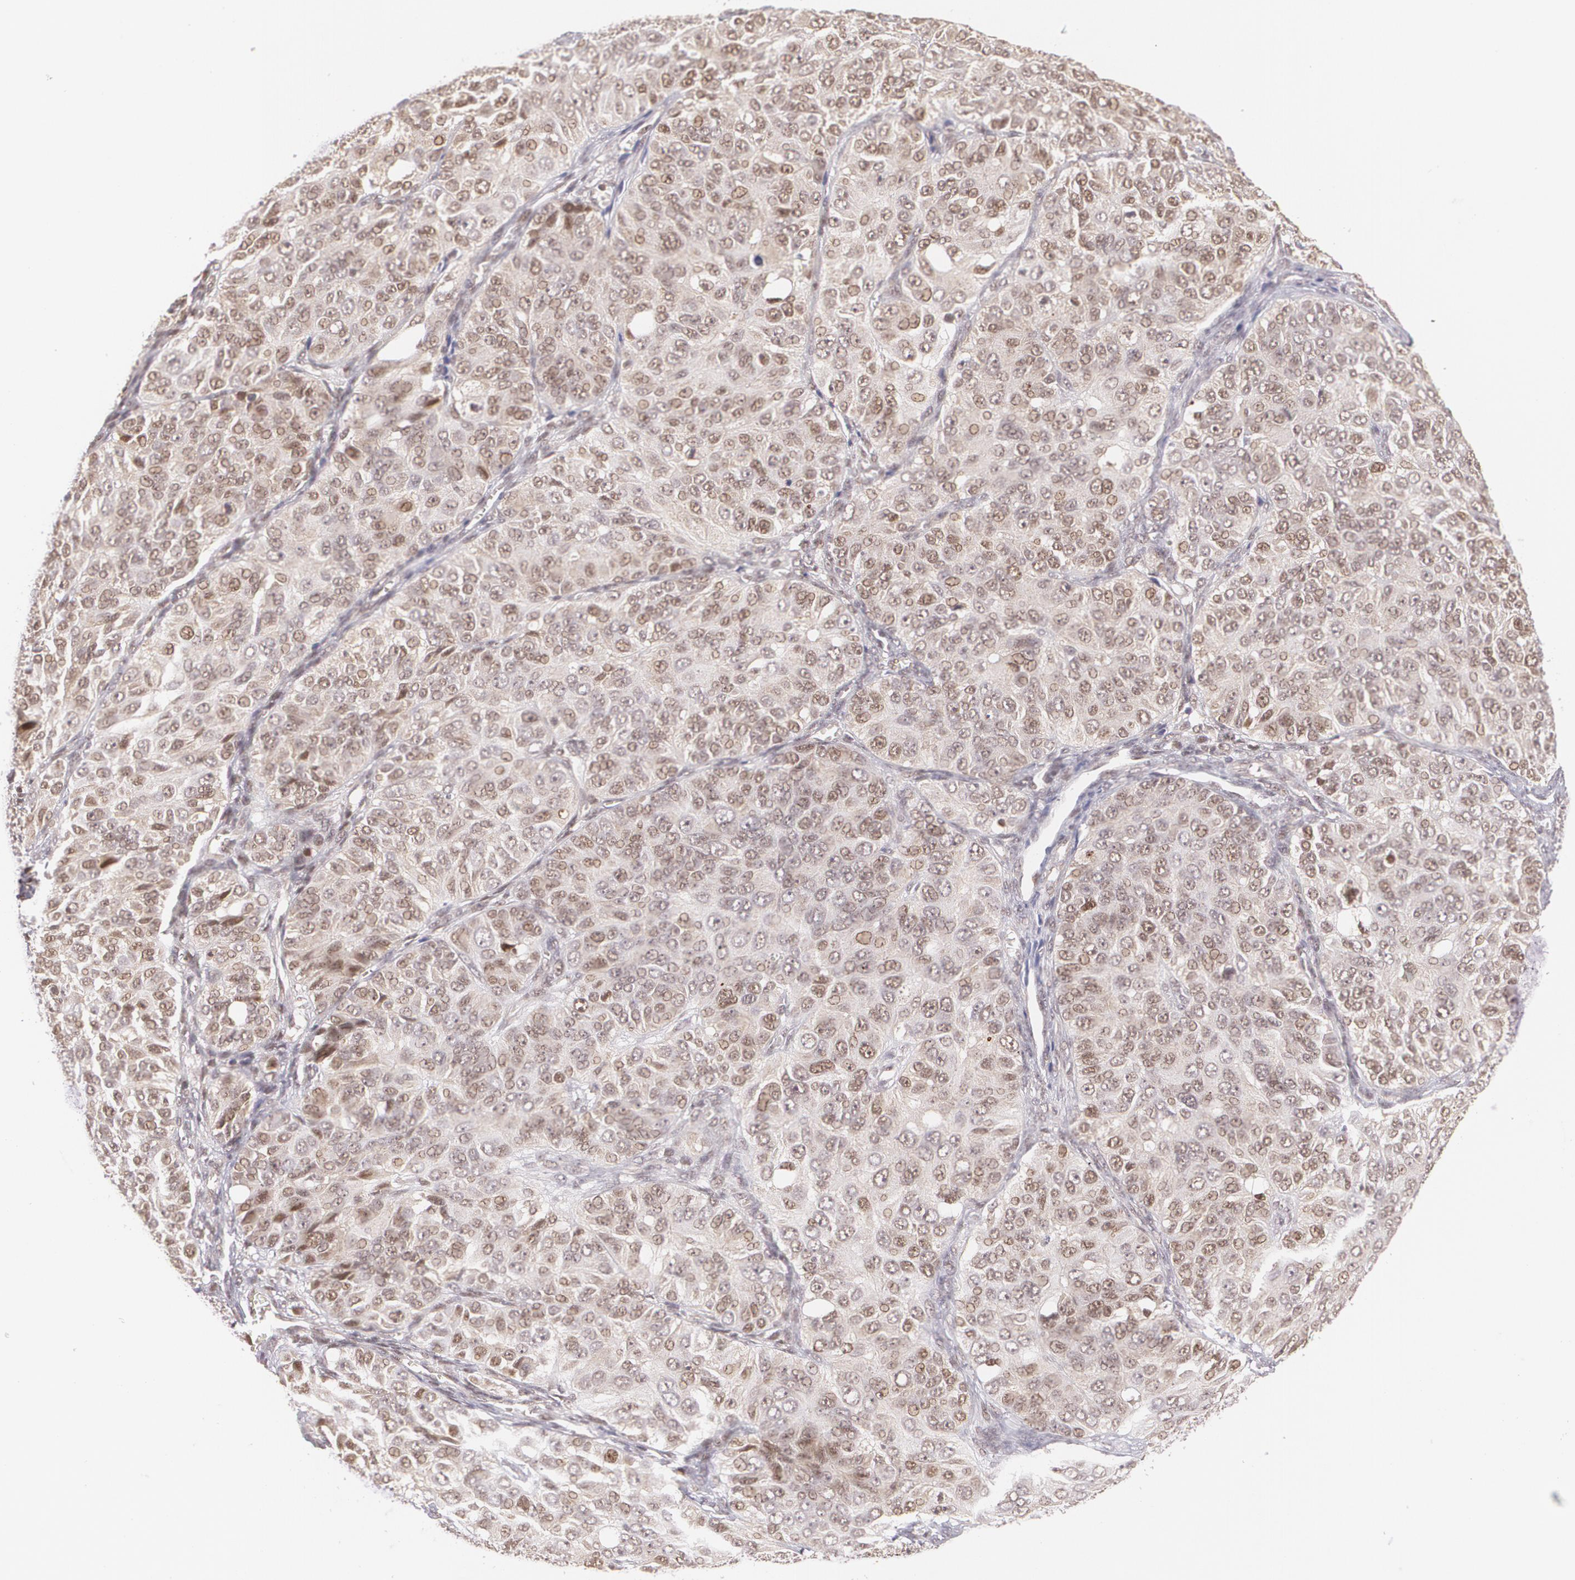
{"staining": {"intensity": "moderate", "quantity": "25%-75%", "location": "nuclear"}, "tissue": "ovarian cancer", "cell_type": "Tumor cells", "image_type": "cancer", "snomed": [{"axis": "morphology", "description": "Carcinoma, endometroid"}, {"axis": "topography", "description": "Ovary"}], "caption": "IHC of endometroid carcinoma (ovarian) shows medium levels of moderate nuclear expression in about 25%-75% of tumor cells.", "gene": "CUL2", "patient": {"sex": "female", "age": 51}}